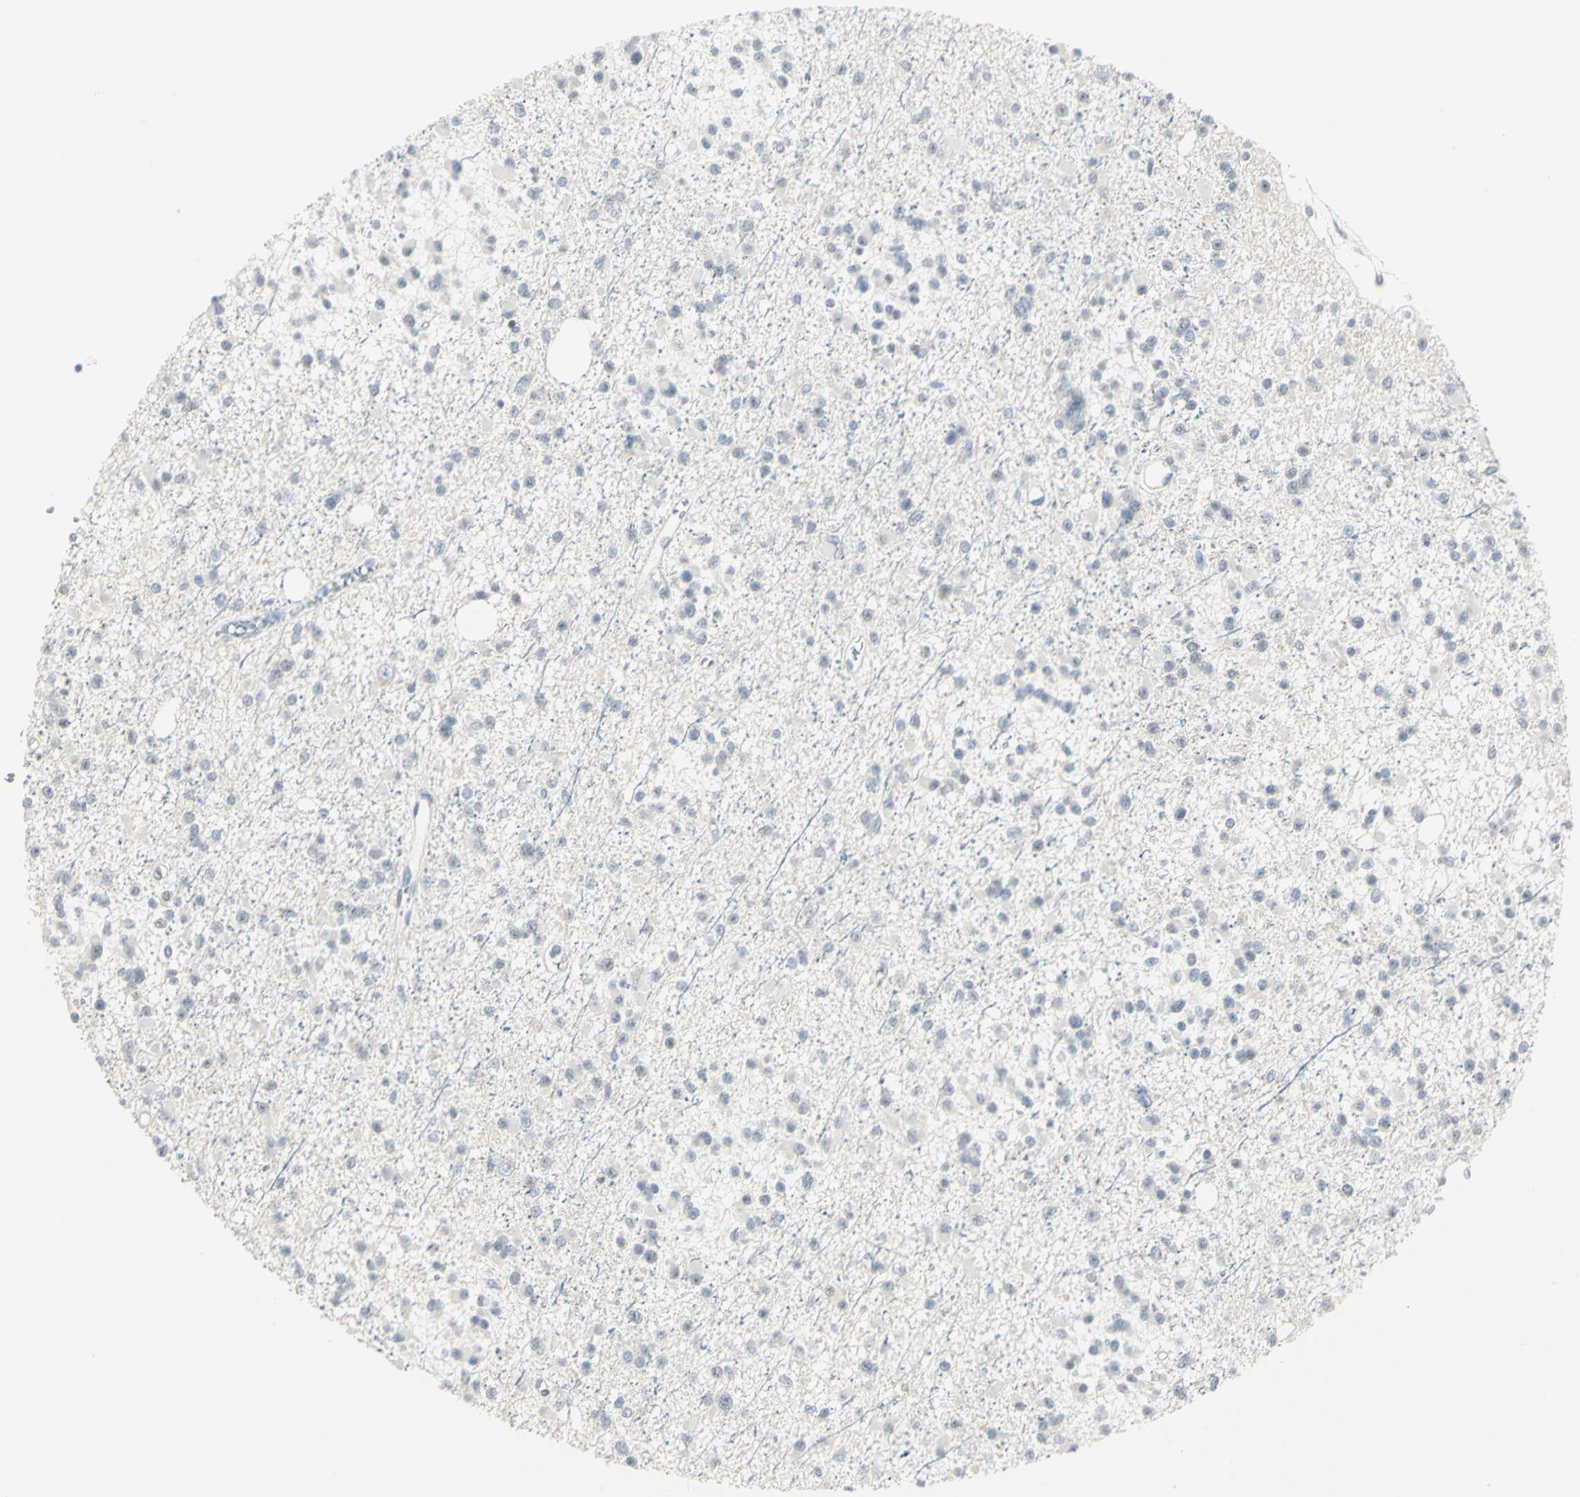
{"staining": {"intensity": "negative", "quantity": "none", "location": "none"}, "tissue": "glioma", "cell_type": "Tumor cells", "image_type": "cancer", "snomed": [{"axis": "morphology", "description": "Glioma, malignant, Low grade"}, {"axis": "topography", "description": "Brain"}], "caption": "Tumor cells are negative for brown protein staining in malignant glioma (low-grade). (Brightfield microscopy of DAB (3,3'-diaminobenzidine) immunohistochemistry (IHC) at high magnification).", "gene": "BCL6", "patient": {"sex": "female", "age": 22}}